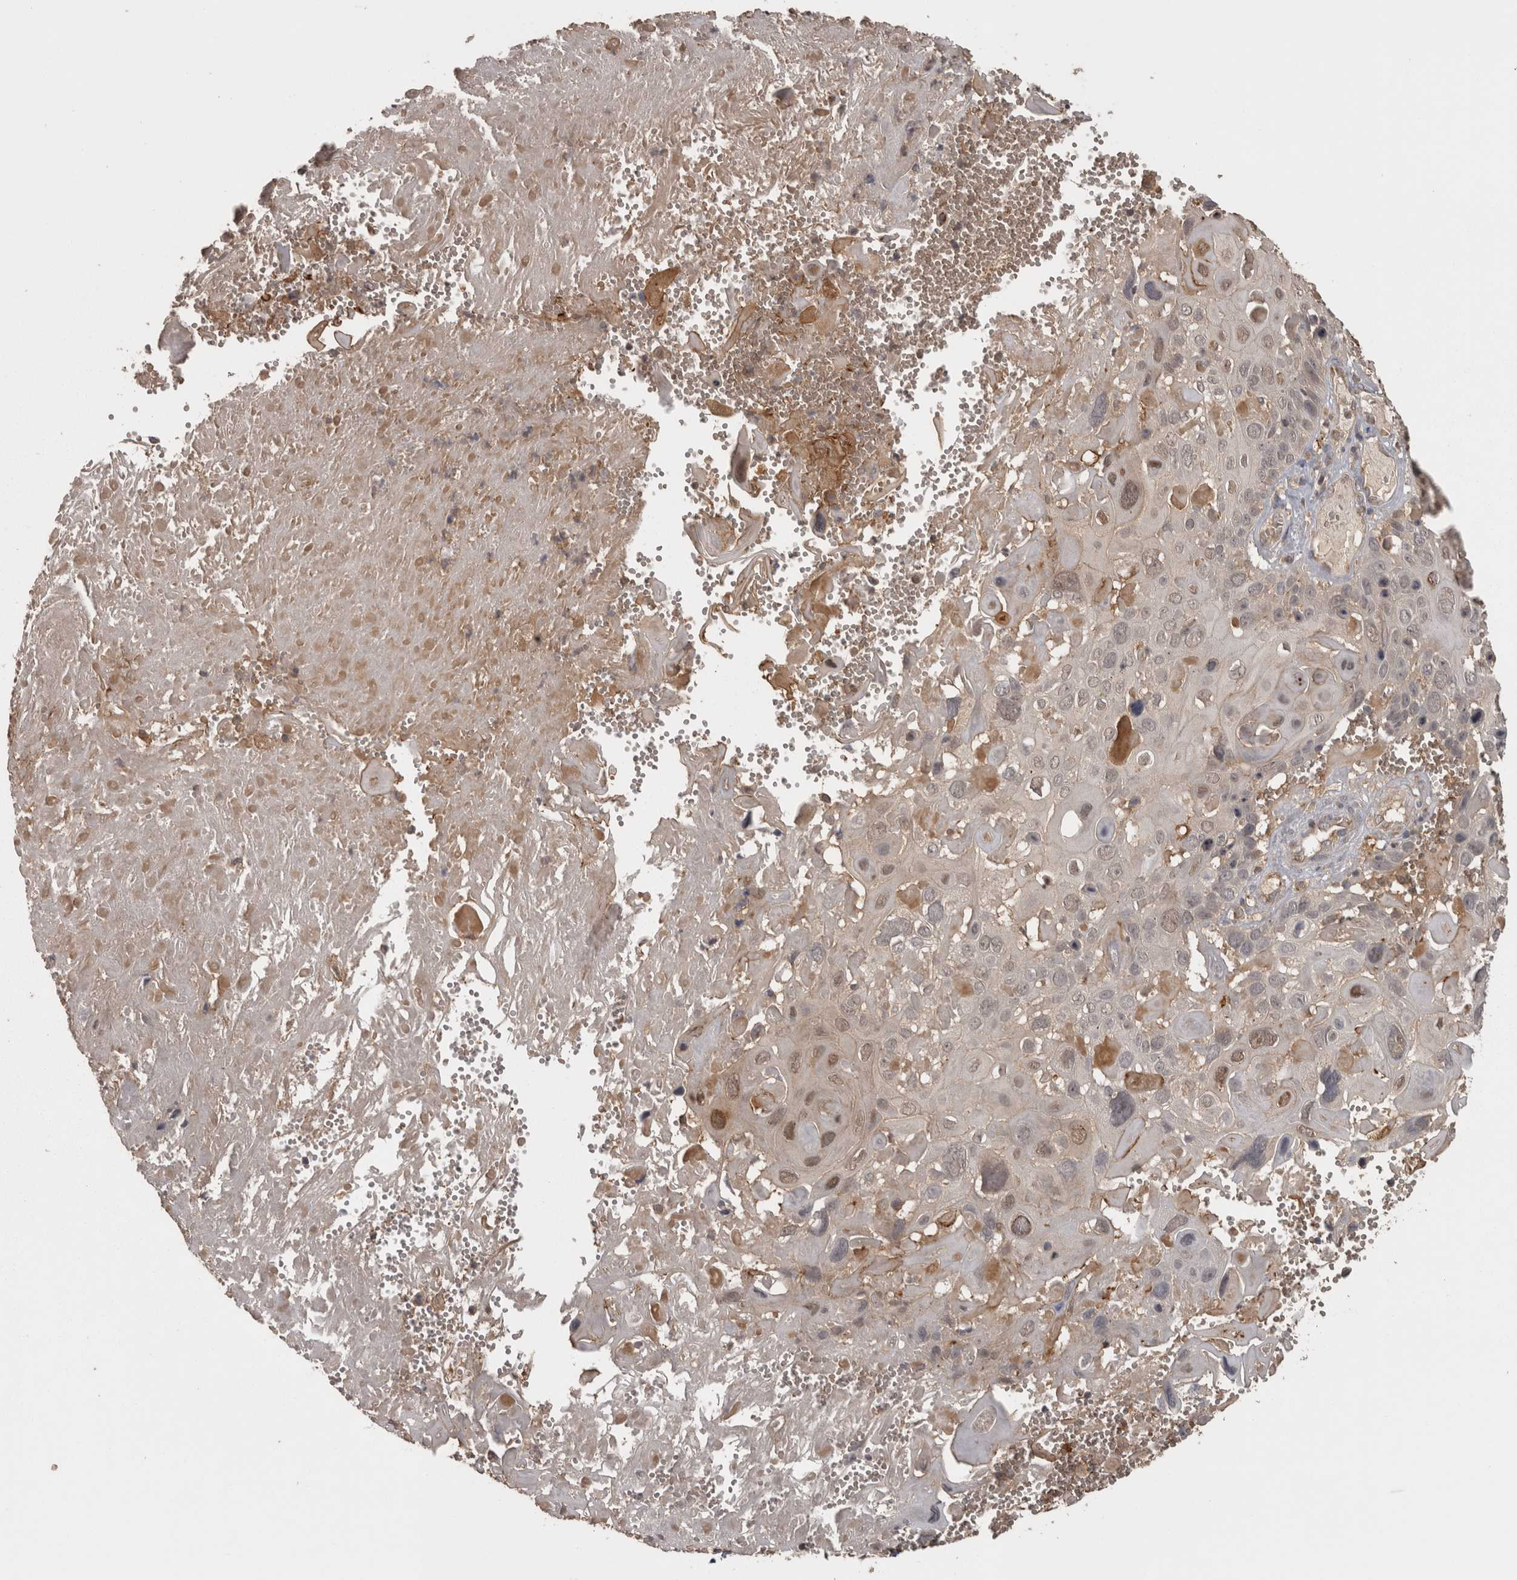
{"staining": {"intensity": "weak", "quantity": "<25%", "location": "cytoplasmic/membranous,nuclear"}, "tissue": "cervical cancer", "cell_type": "Tumor cells", "image_type": "cancer", "snomed": [{"axis": "morphology", "description": "Squamous cell carcinoma, NOS"}, {"axis": "topography", "description": "Cervix"}], "caption": "Immunohistochemistry (IHC) of squamous cell carcinoma (cervical) reveals no expression in tumor cells. The staining is performed using DAB (3,3'-diaminobenzidine) brown chromogen with nuclei counter-stained in using hematoxylin.", "gene": "MICU3", "patient": {"sex": "female", "age": 74}}